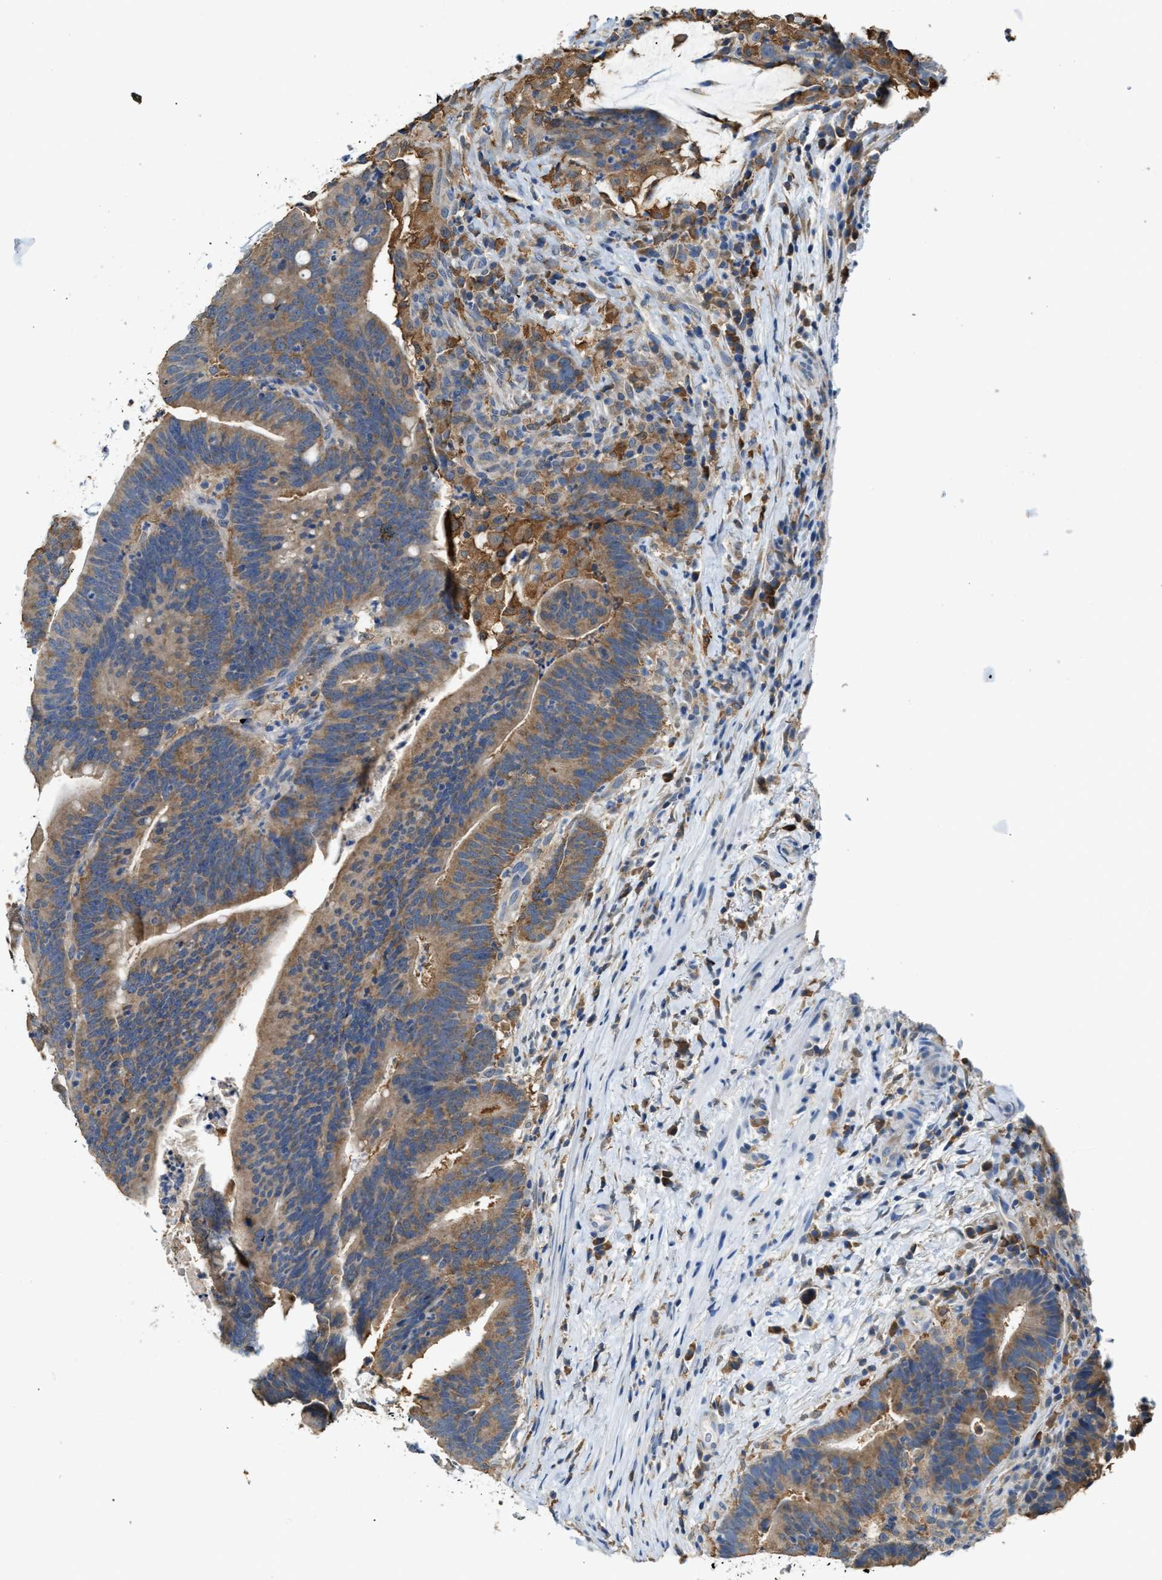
{"staining": {"intensity": "moderate", "quantity": ">75%", "location": "cytoplasmic/membranous"}, "tissue": "colorectal cancer", "cell_type": "Tumor cells", "image_type": "cancer", "snomed": [{"axis": "morphology", "description": "Adenocarcinoma, NOS"}, {"axis": "topography", "description": "Colon"}], "caption": "Immunohistochemistry (IHC) histopathology image of colorectal cancer (adenocarcinoma) stained for a protein (brown), which reveals medium levels of moderate cytoplasmic/membranous staining in about >75% of tumor cells.", "gene": "GCN1", "patient": {"sex": "female", "age": 66}}